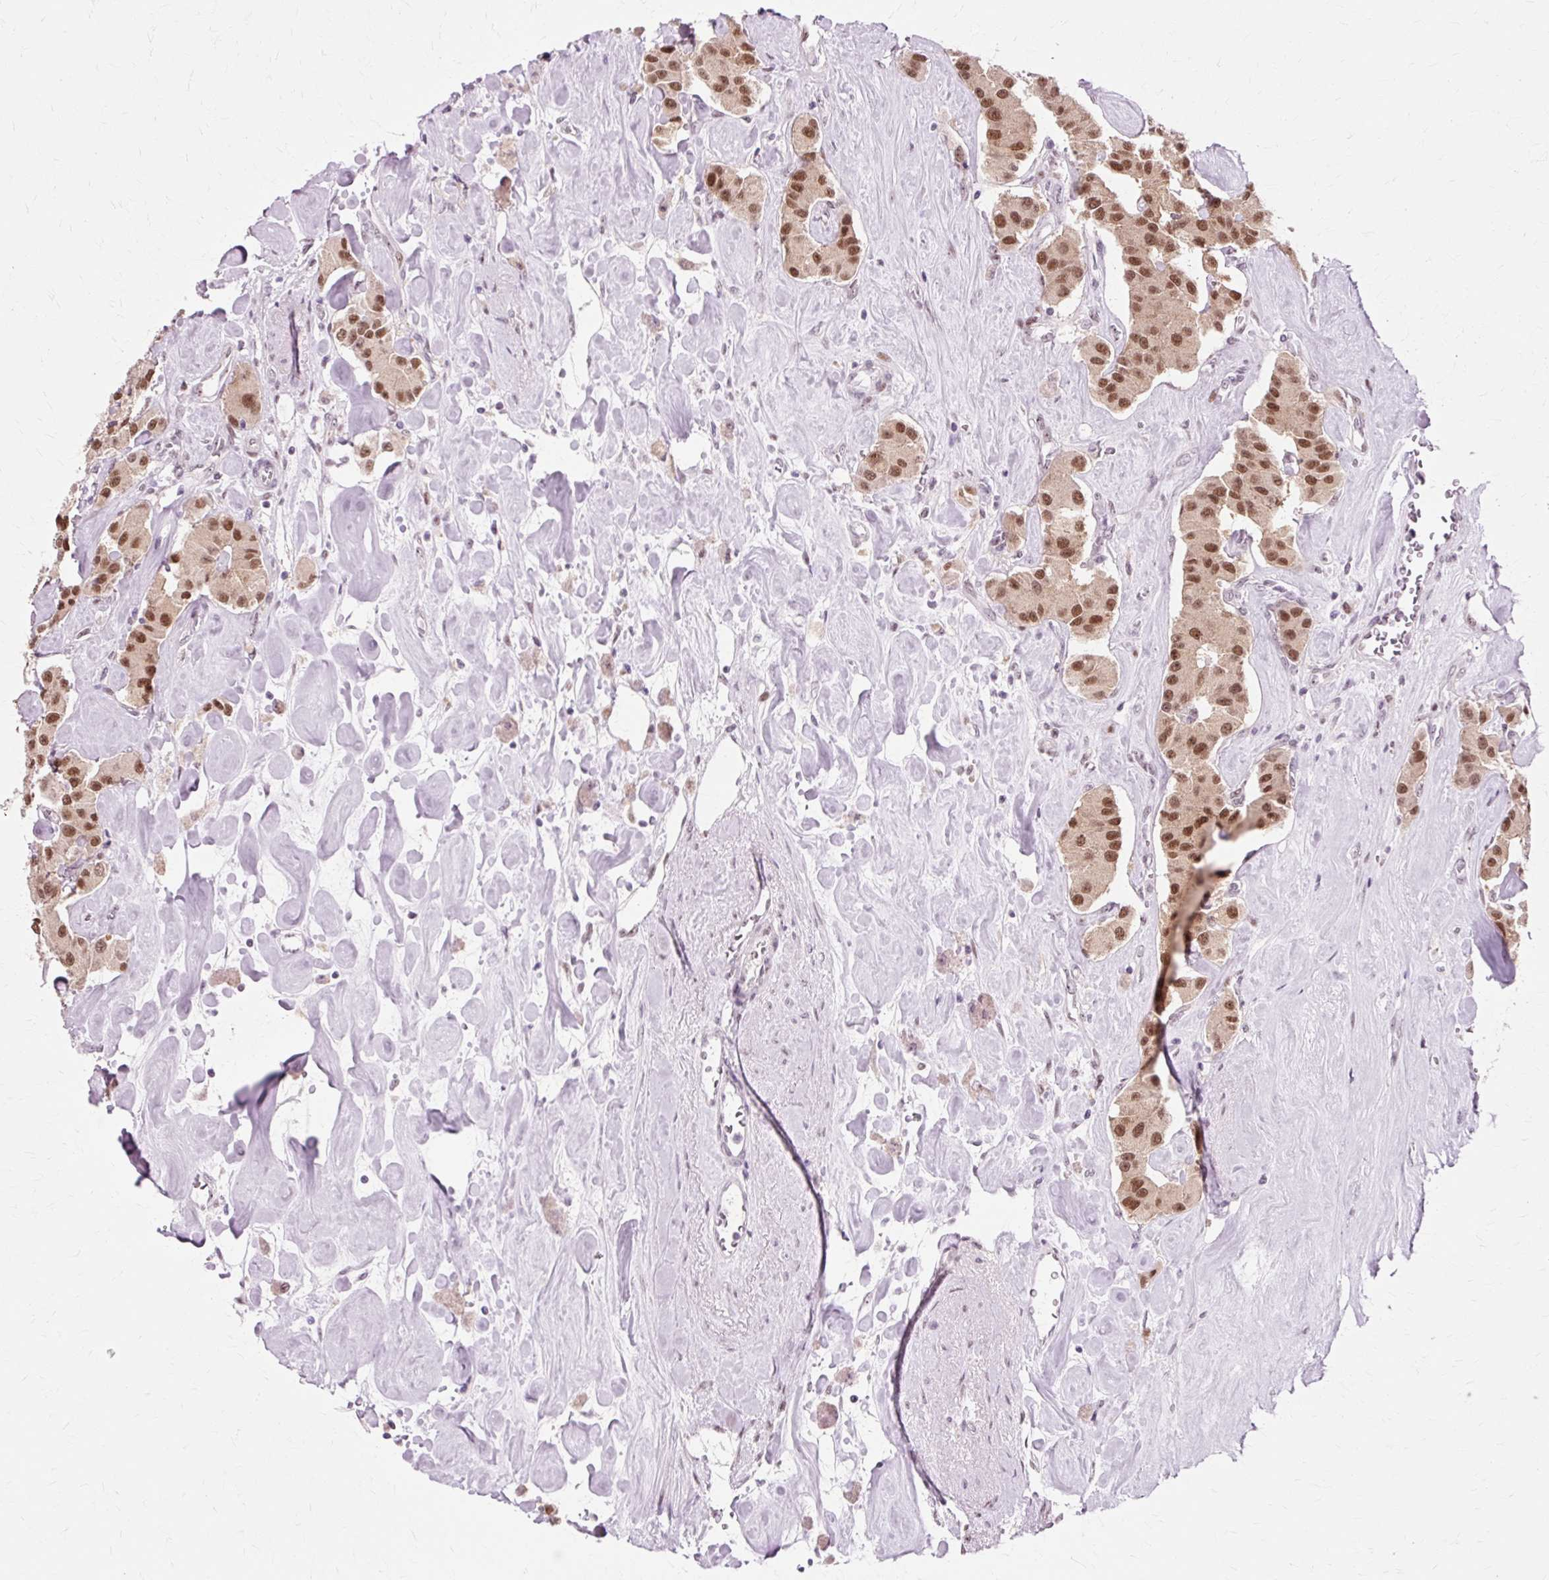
{"staining": {"intensity": "moderate", "quantity": ">75%", "location": "nuclear"}, "tissue": "carcinoid", "cell_type": "Tumor cells", "image_type": "cancer", "snomed": [{"axis": "morphology", "description": "Carcinoid, malignant, NOS"}, {"axis": "topography", "description": "Pancreas"}], "caption": "Immunohistochemical staining of human malignant carcinoid shows medium levels of moderate nuclear staining in approximately >75% of tumor cells.", "gene": "MACROD2", "patient": {"sex": "male", "age": 41}}